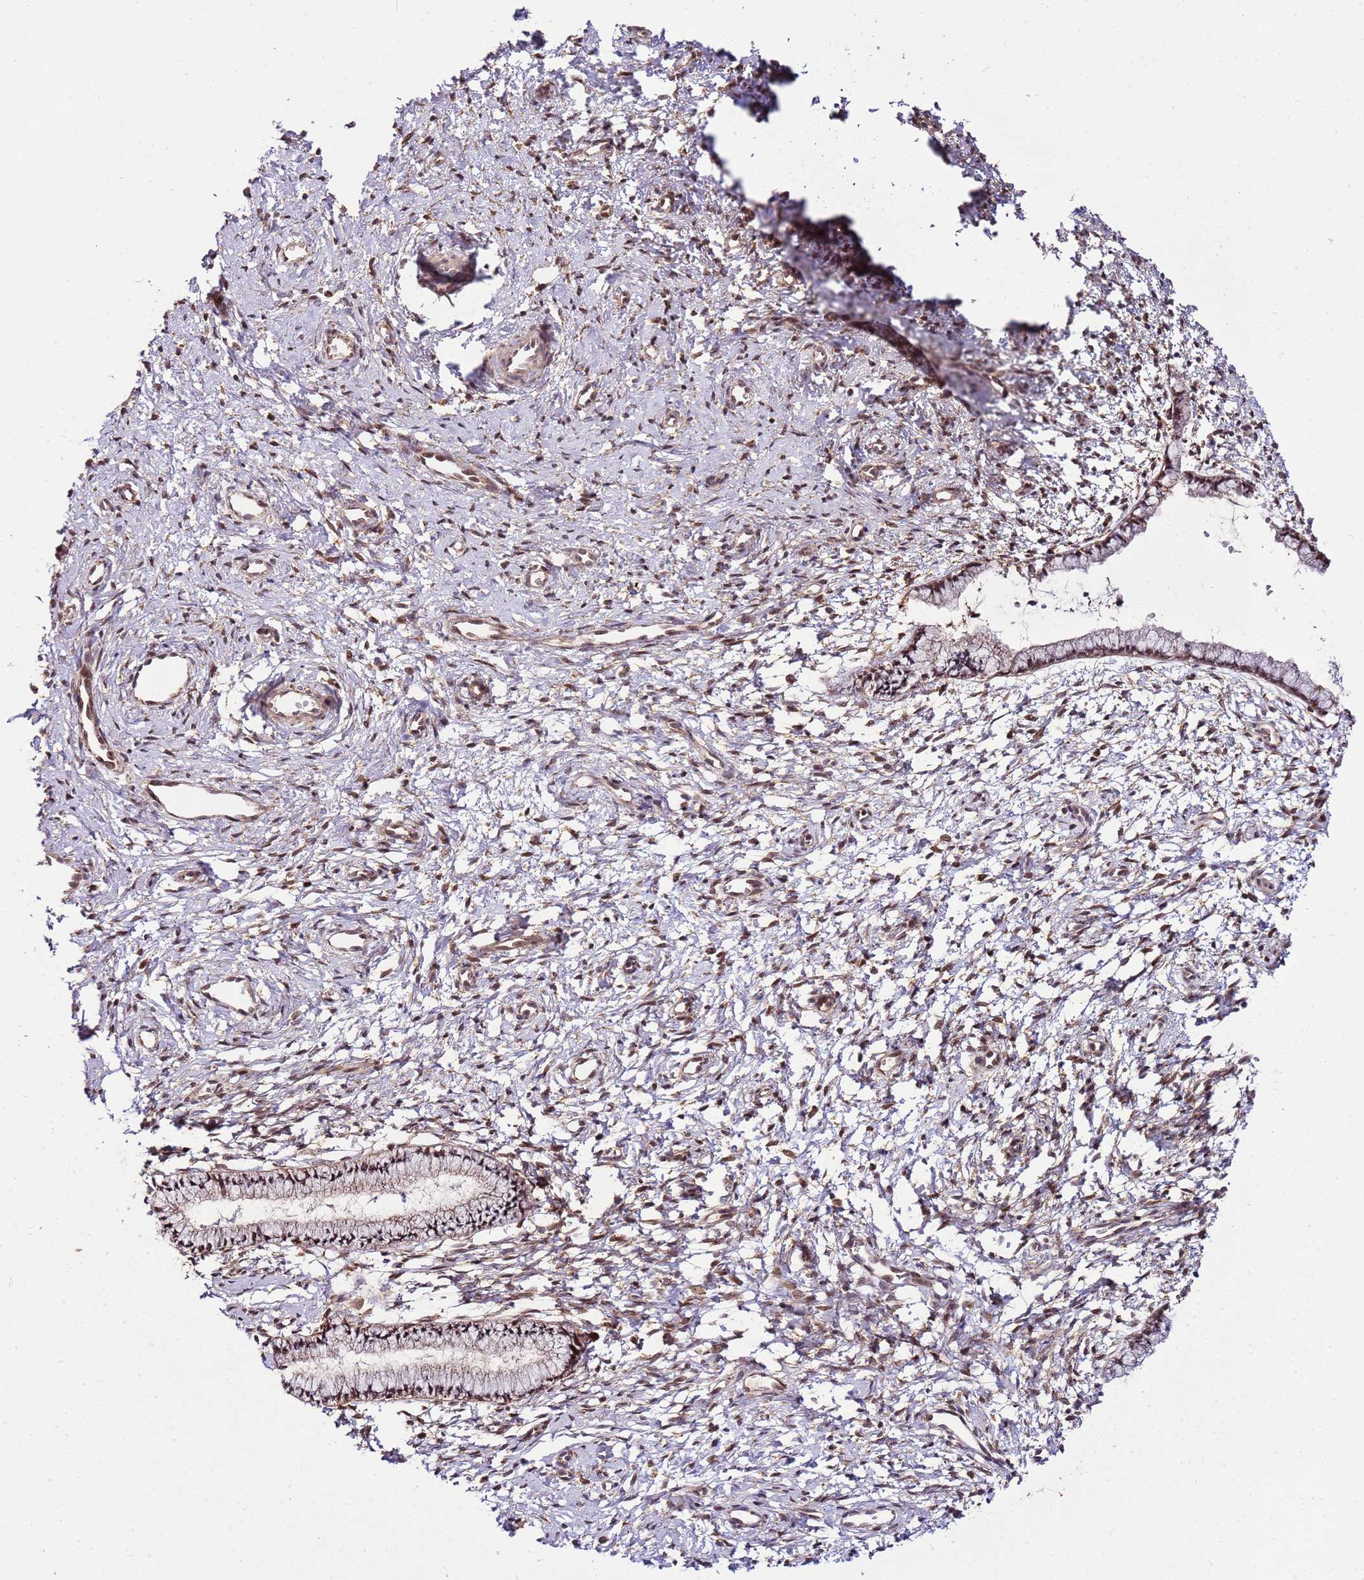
{"staining": {"intensity": "weak", "quantity": ">75%", "location": "cytoplasmic/membranous,nuclear"}, "tissue": "cervix", "cell_type": "Glandular cells", "image_type": "normal", "snomed": [{"axis": "morphology", "description": "Normal tissue, NOS"}, {"axis": "topography", "description": "Cervix"}], "caption": "IHC (DAB (3,3'-diaminobenzidine)) staining of normal human cervix exhibits weak cytoplasmic/membranous,nuclear protein staining in approximately >75% of glandular cells.", "gene": "RASA3", "patient": {"sex": "female", "age": 57}}